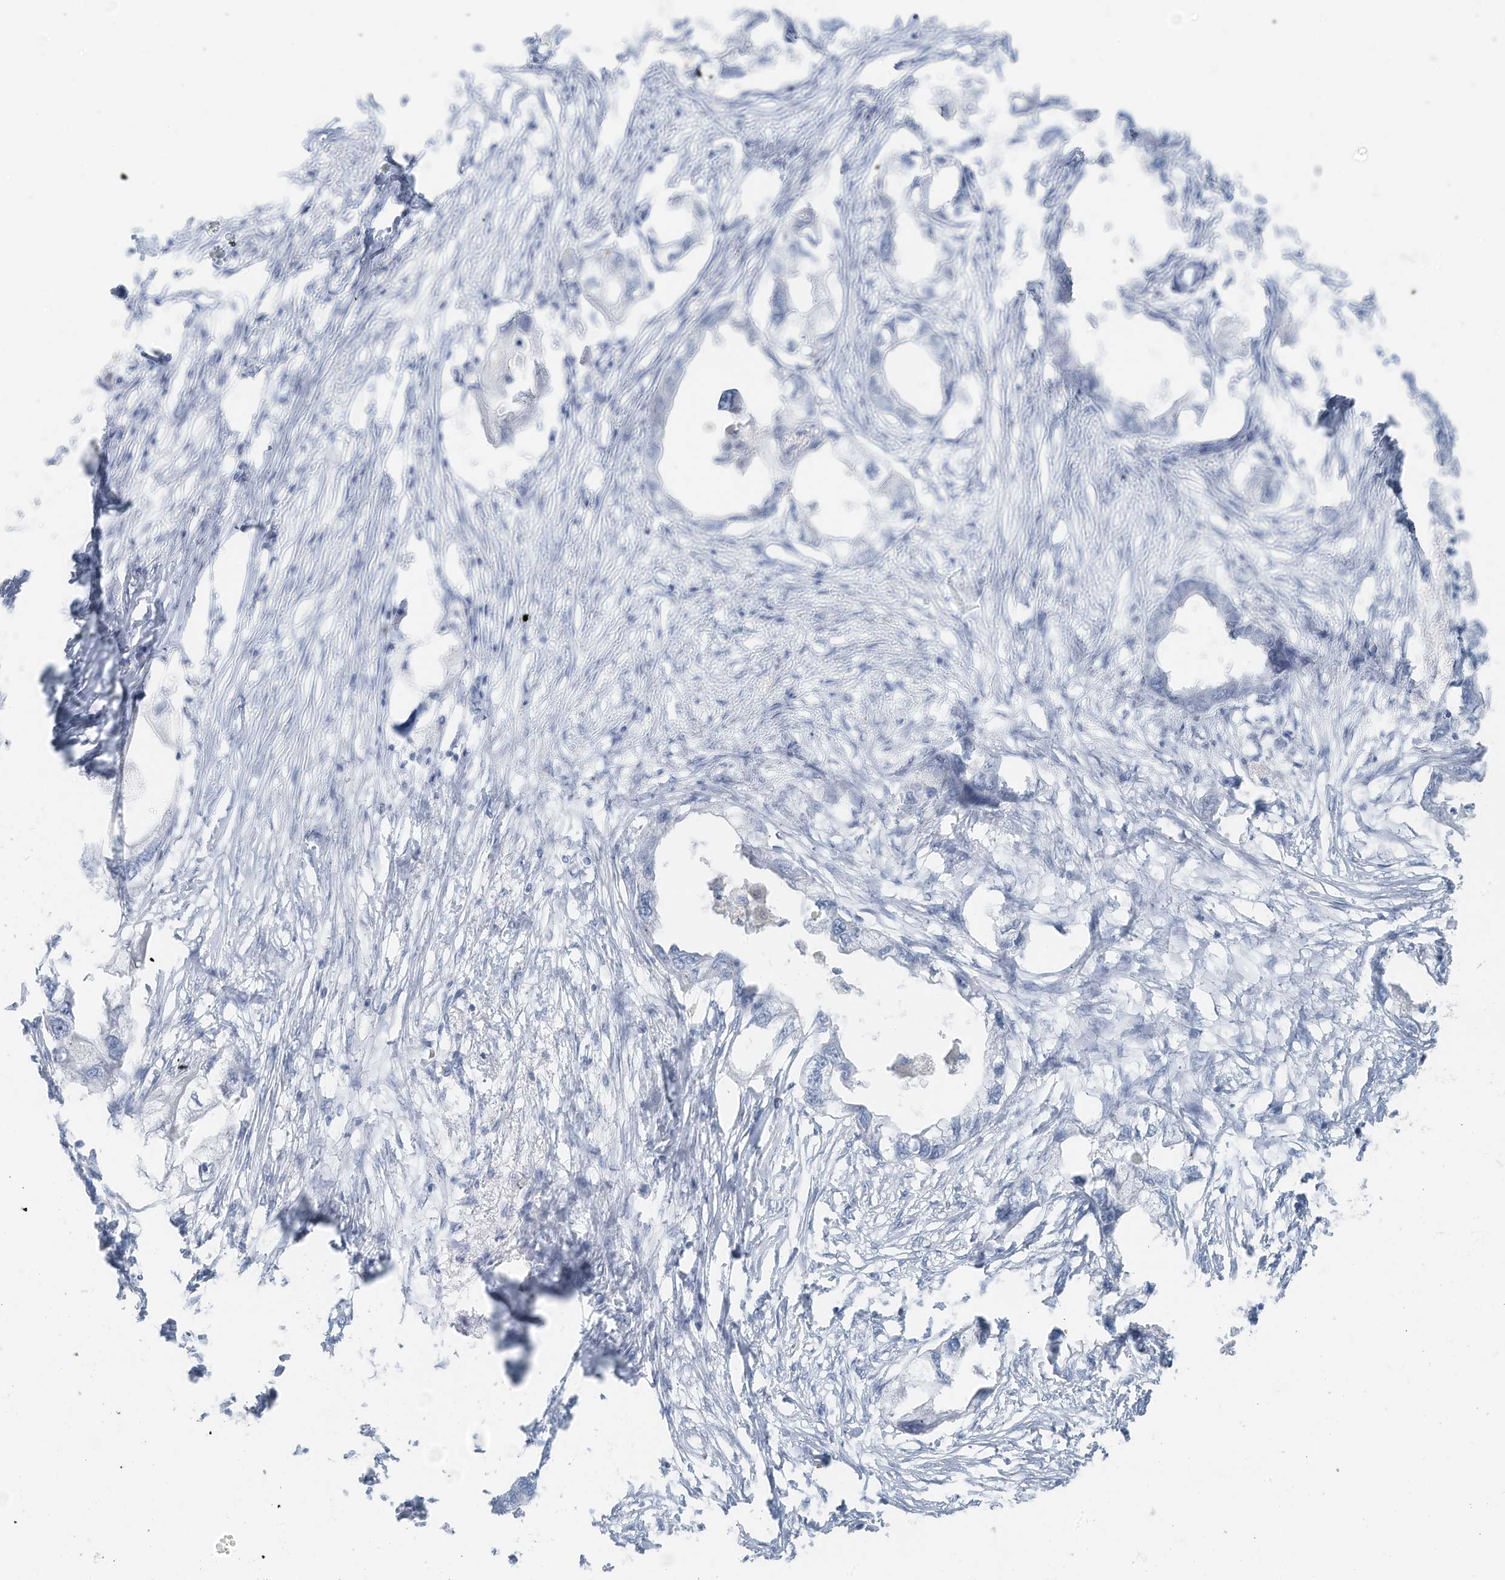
{"staining": {"intensity": "negative", "quantity": "none", "location": "none"}, "tissue": "endometrial cancer", "cell_type": "Tumor cells", "image_type": "cancer", "snomed": [{"axis": "morphology", "description": "Adenocarcinoma, NOS"}, {"axis": "morphology", "description": "Adenocarcinoma, metastatic, NOS"}, {"axis": "topography", "description": "Adipose tissue"}, {"axis": "topography", "description": "Endometrium"}], "caption": "The photomicrograph shows no significant positivity in tumor cells of metastatic adenocarcinoma (endometrial). (Stains: DAB IHC with hematoxylin counter stain, Microscopy: brightfield microscopy at high magnification).", "gene": "SLC25A43", "patient": {"sex": "female", "age": 67}}